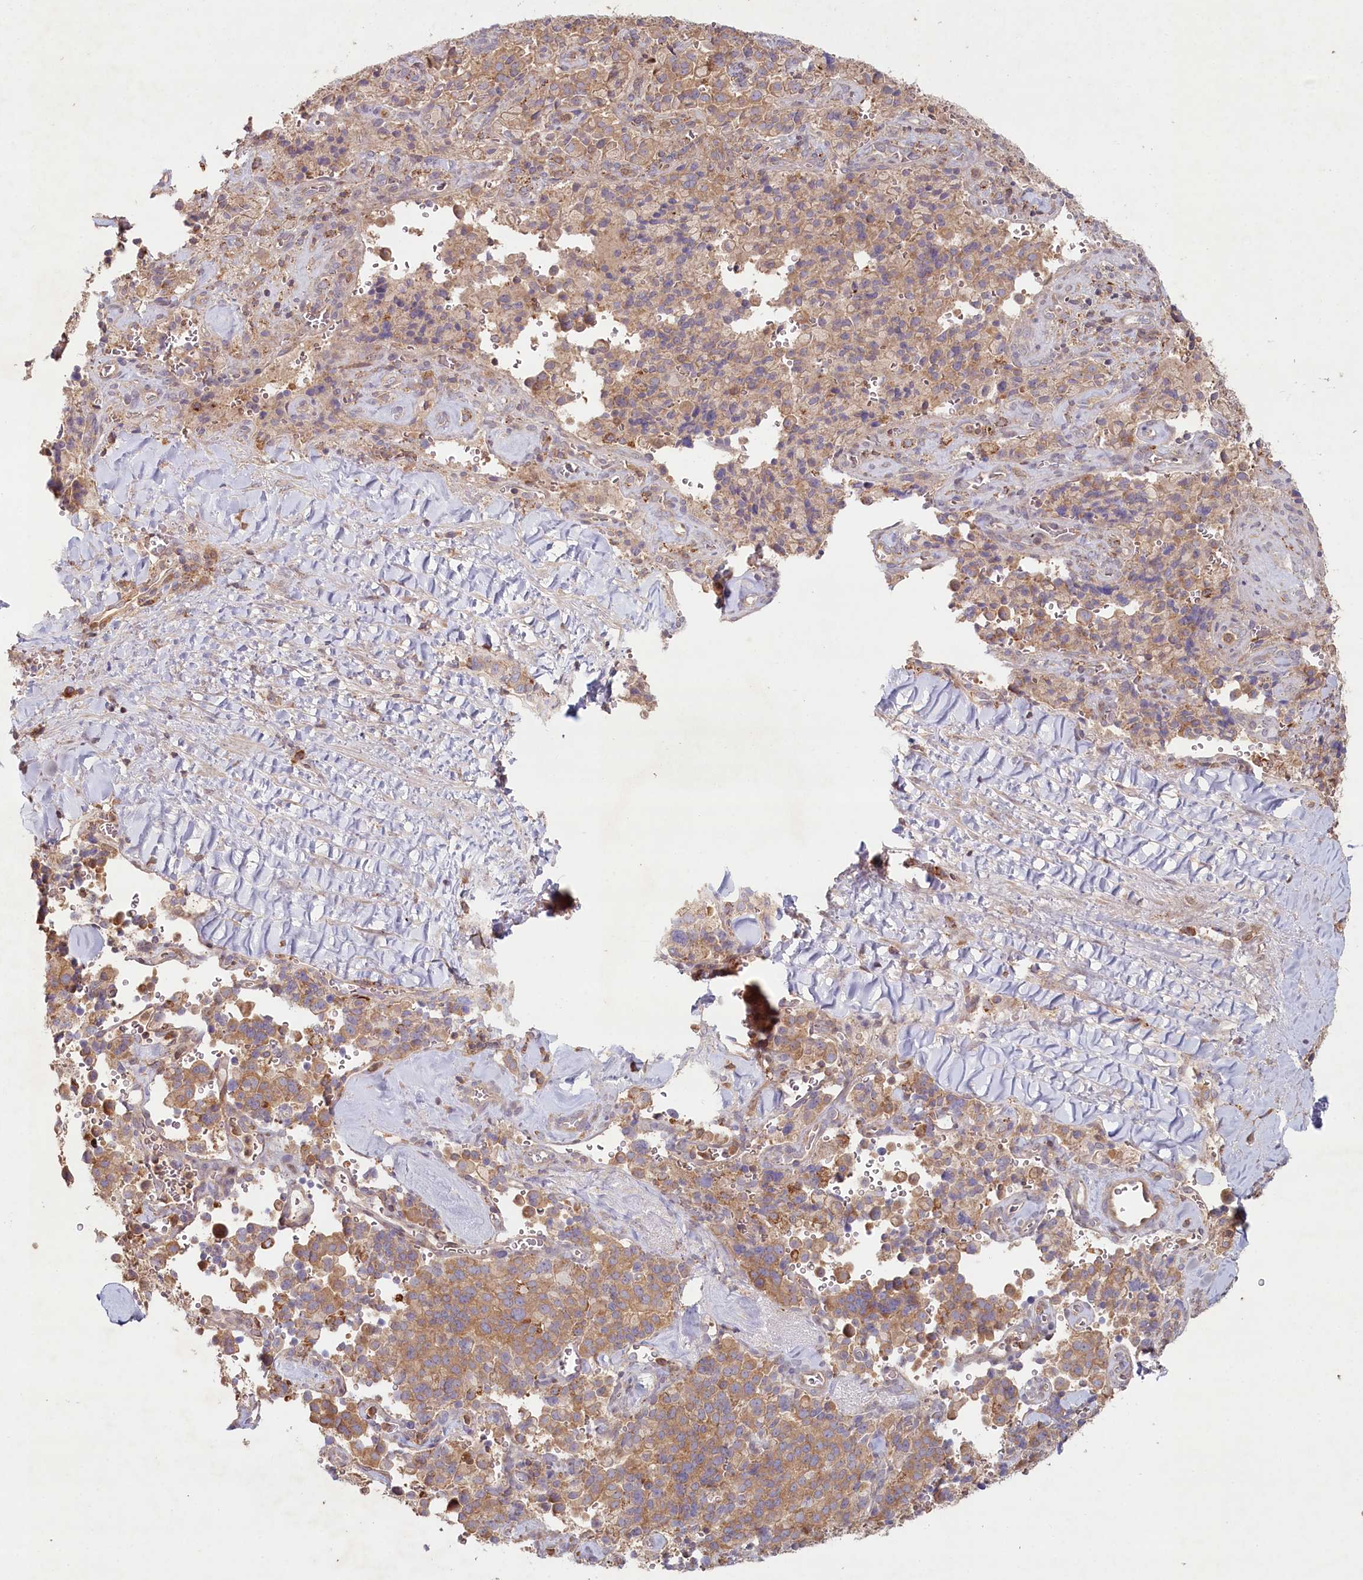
{"staining": {"intensity": "weak", "quantity": ">75%", "location": "cytoplasmic/membranous"}, "tissue": "pancreatic cancer", "cell_type": "Tumor cells", "image_type": "cancer", "snomed": [{"axis": "morphology", "description": "Adenocarcinoma, NOS"}, {"axis": "topography", "description": "Pancreas"}], "caption": "Immunohistochemical staining of pancreatic cancer displays low levels of weak cytoplasmic/membranous protein positivity in about >75% of tumor cells.", "gene": "HAL", "patient": {"sex": "male", "age": 65}}